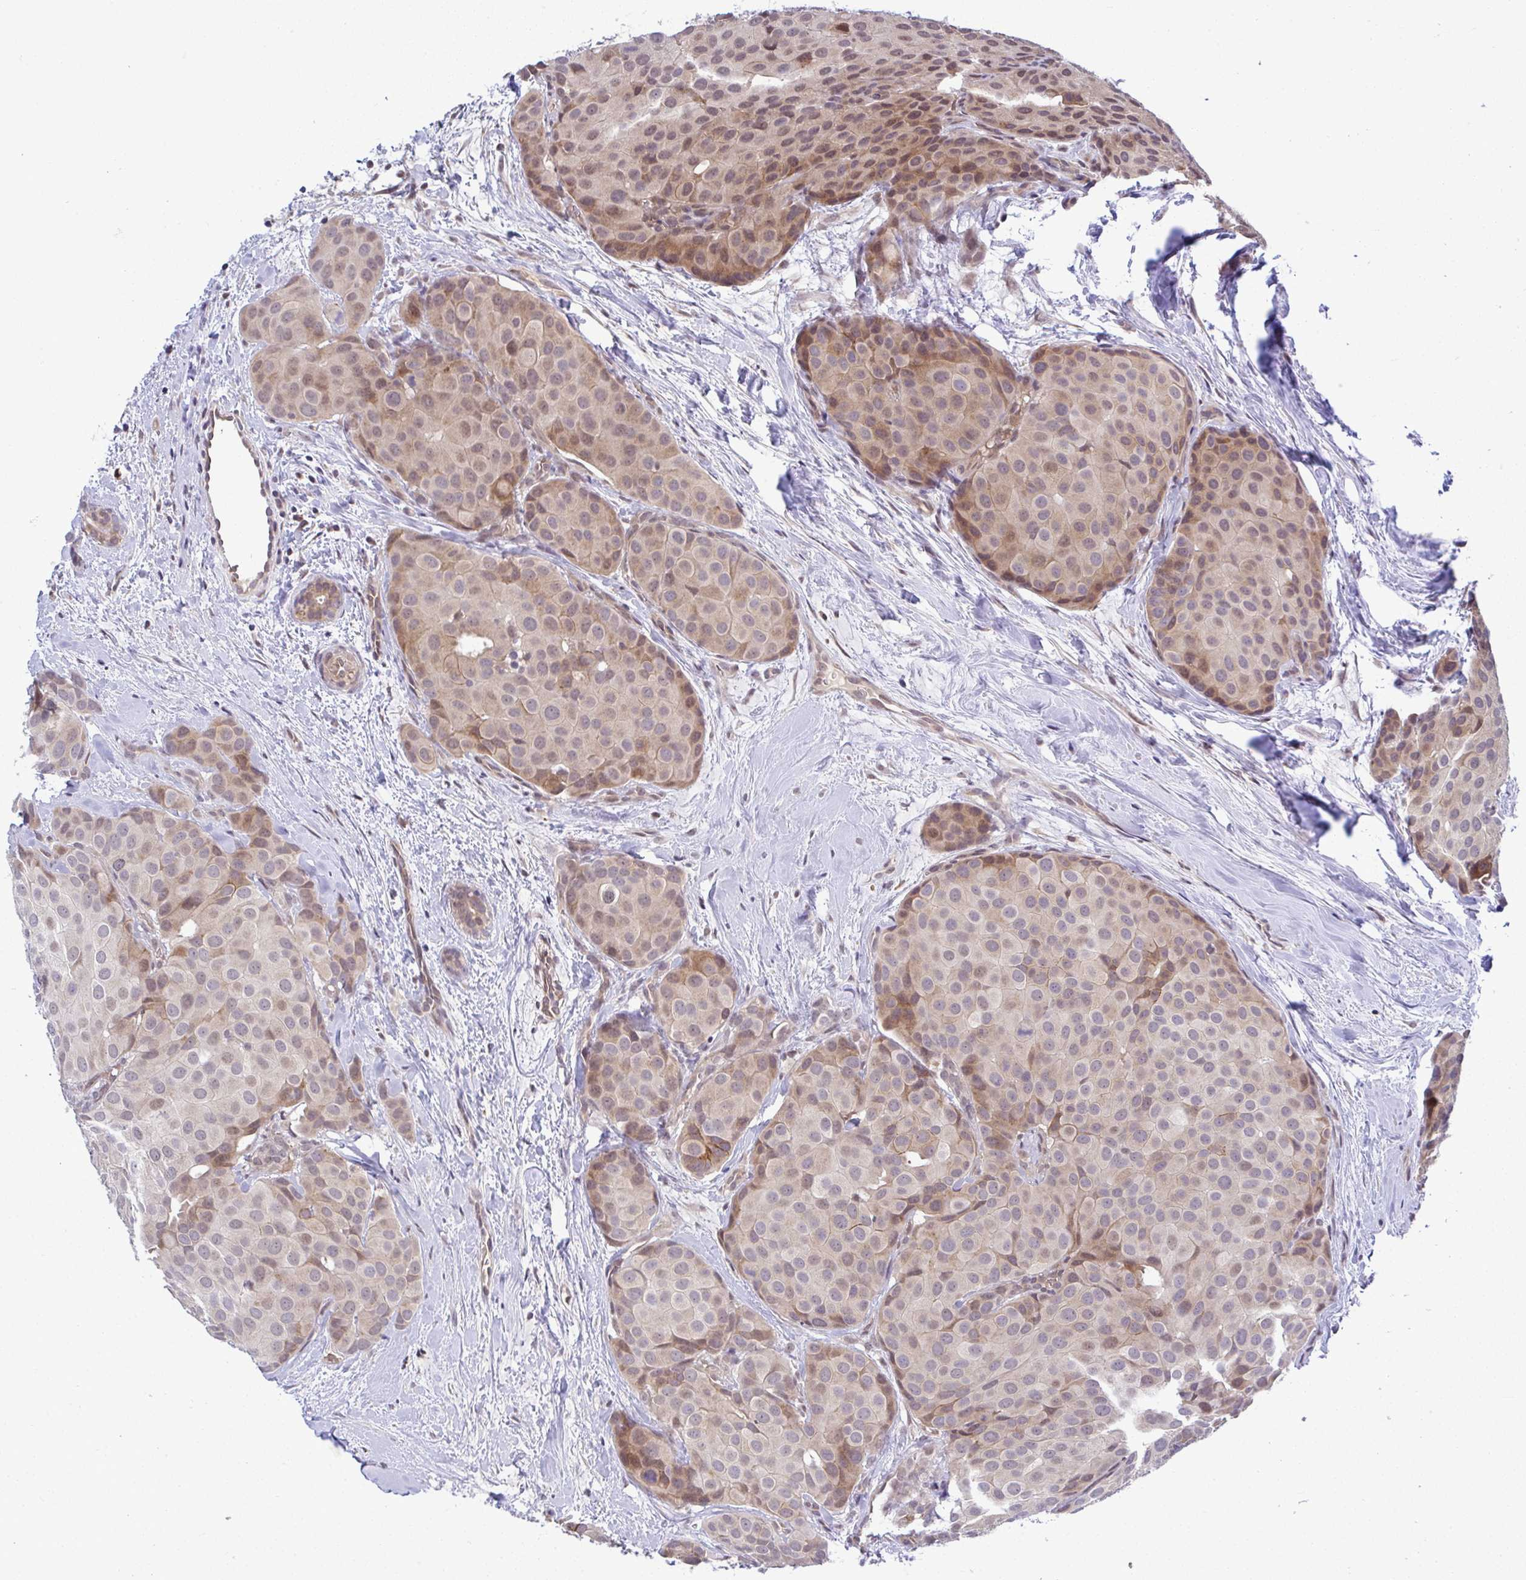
{"staining": {"intensity": "moderate", "quantity": "<25%", "location": "cytoplasmic/membranous,nuclear"}, "tissue": "breast cancer", "cell_type": "Tumor cells", "image_type": "cancer", "snomed": [{"axis": "morphology", "description": "Duct carcinoma"}, {"axis": "topography", "description": "Breast"}], "caption": "Tumor cells reveal low levels of moderate cytoplasmic/membranous and nuclear expression in approximately <25% of cells in human breast cancer (invasive ductal carcinoma). (Stains: DAB in brown, nuclei in blue, Microscopy: brightfield microscopy at high magnification).", "gene": "C9orf64", "patient": {"sex": "female", "age": 70}}